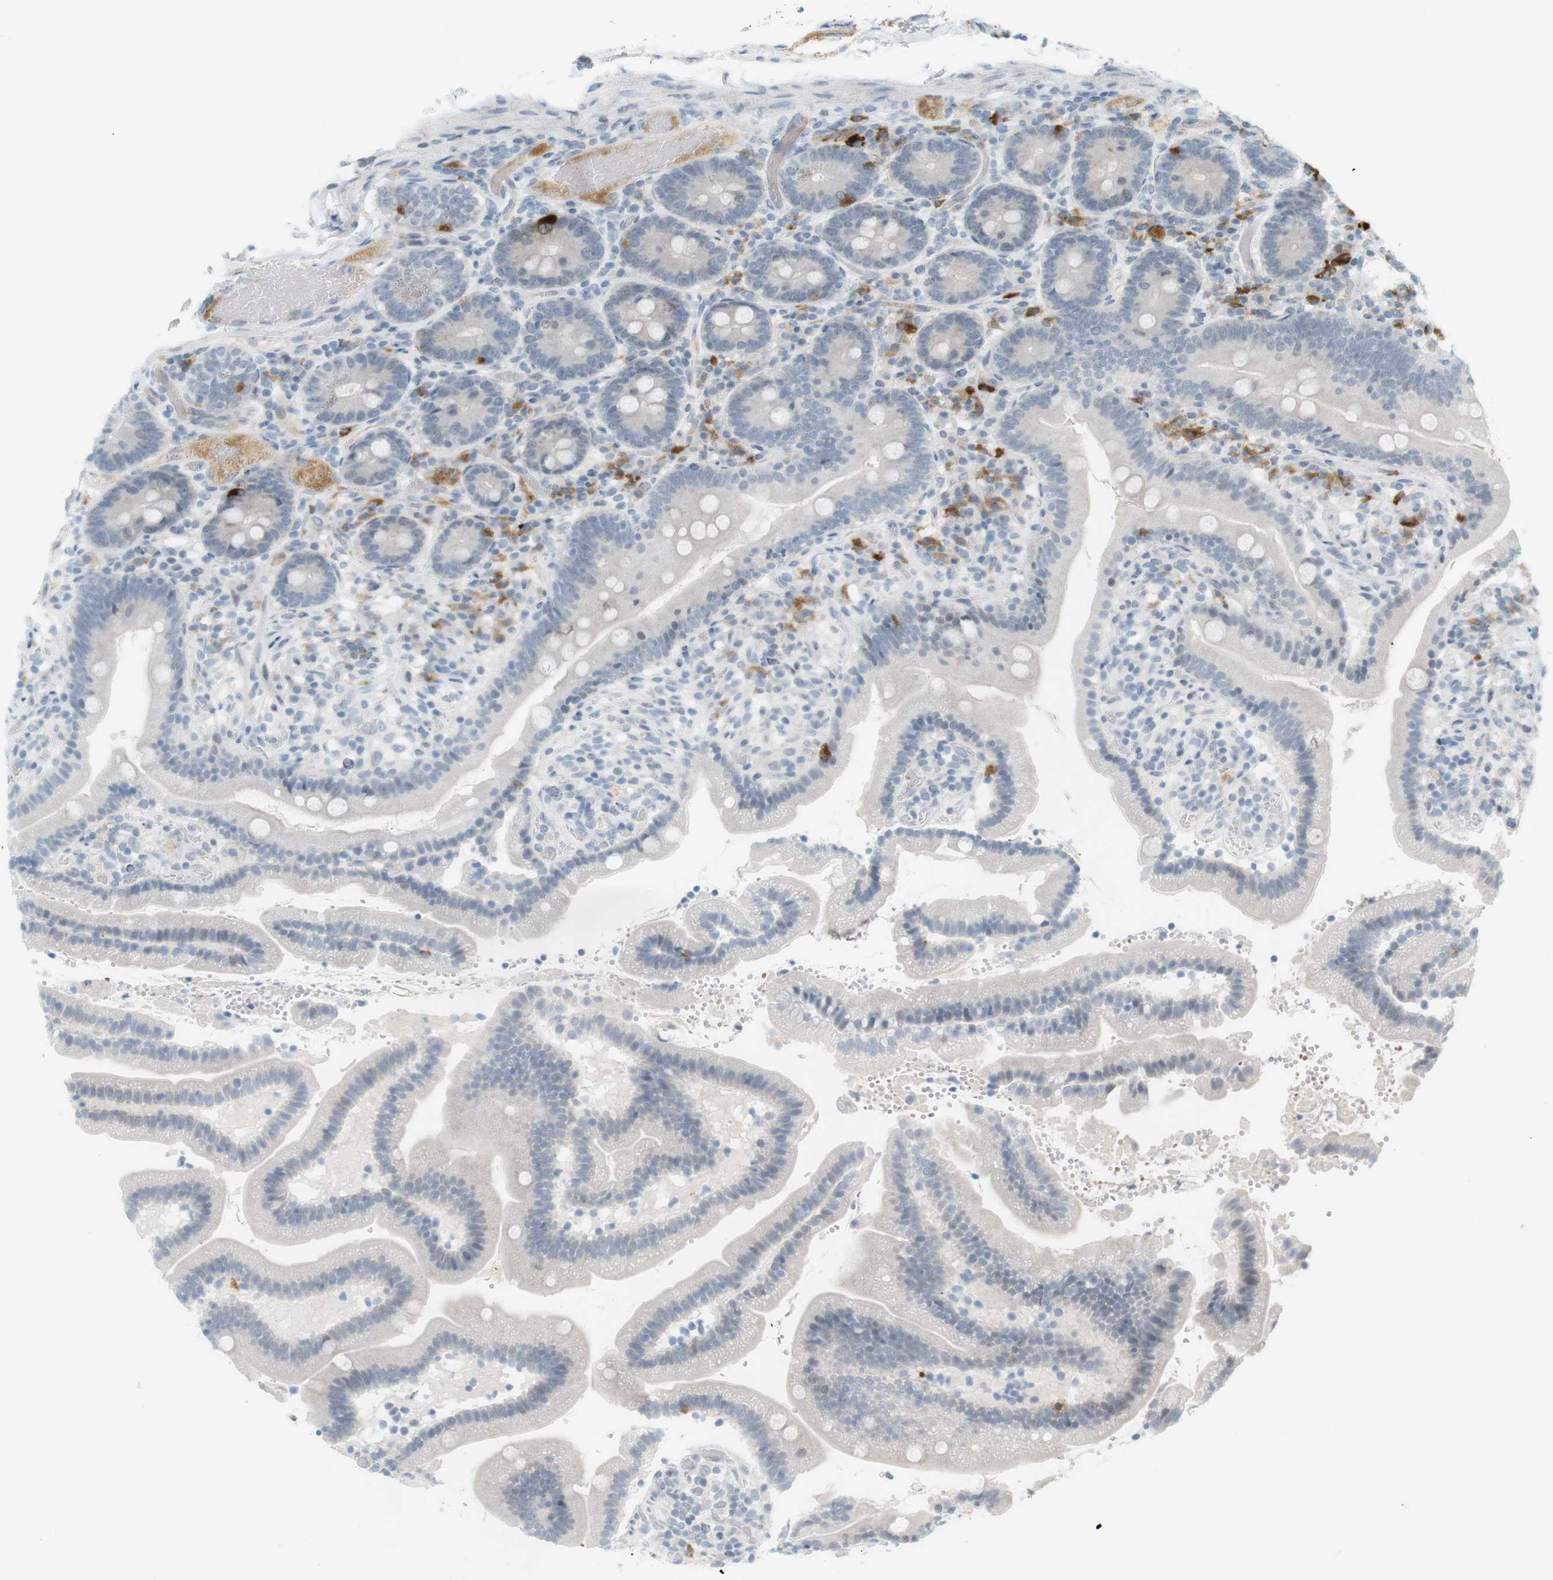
{"staining": {"intensity": "negative", "quantity": "none", "location": "none"}, "tissue": "duodenum", "cell_type": "Glandular cells", "image_type": "normal", "snomed": [{"axis": "morphology", "description": "Normal tissue, NOS"}, {"axis": "topography", "description": "Duodenum"}], "caption": "This is an immunohistochemistry (IHC) micrograph of unremarkable duodenum. There is no staining in glandular cells.", "gene": "DMC1", "patient": {"sex": "male", "age": 66}}